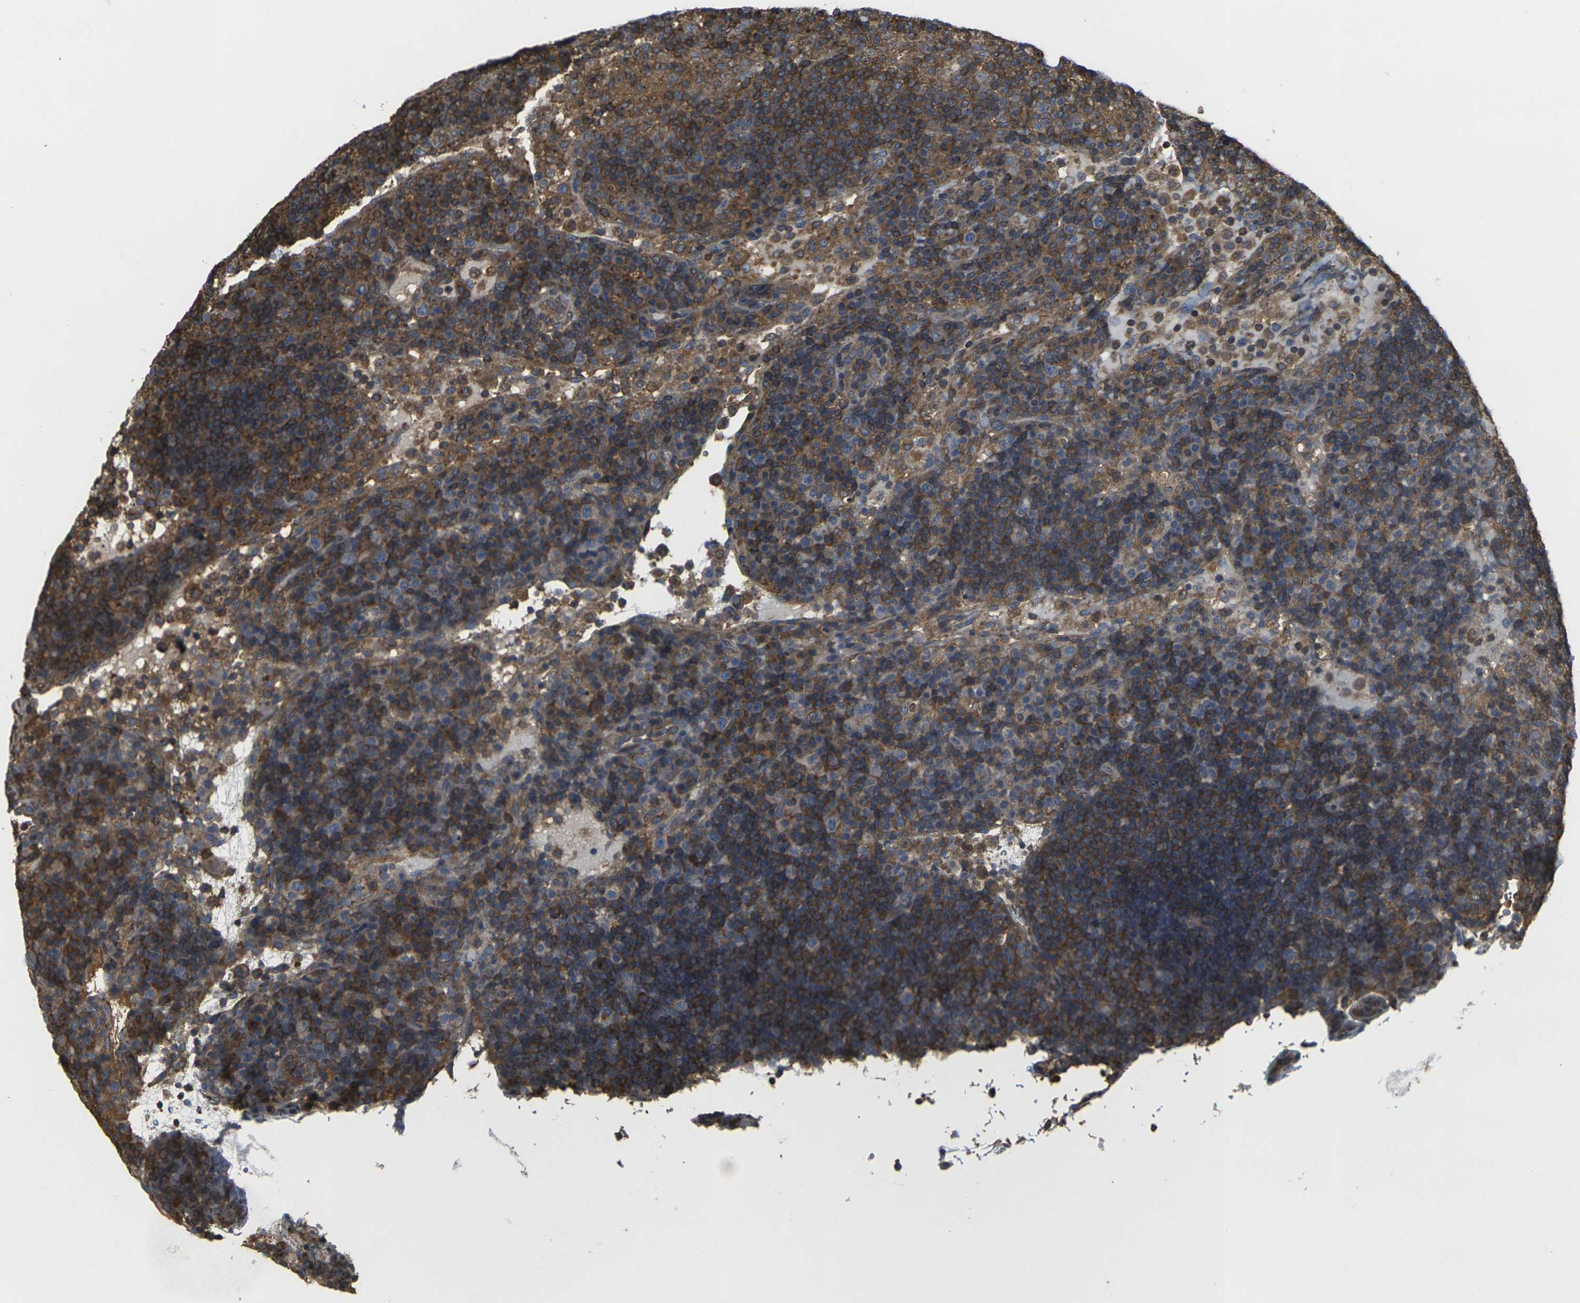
{"staining": {"intensity": "moderate", "quantity": ">75%", "location": "cytoplasmic/membranous"}, "tissue": "lymph node", "cell_type": "Germinal center cells", "image_type": "normal", "snomed": [{"axis": "morphology", "description": "Normal tissue, NOS"}, {"axis": "topography", "description": "Lymph node"}], "caption": "This histopathology image exhibits immunohistochemistry (IHC) staining of benign lymph node, with medium moderate cytoplasmic/membranous expression in approximately >75% of germinal center cells.", "gene": "PRKACB", "patient": {"sex": "female", "age": 53}}